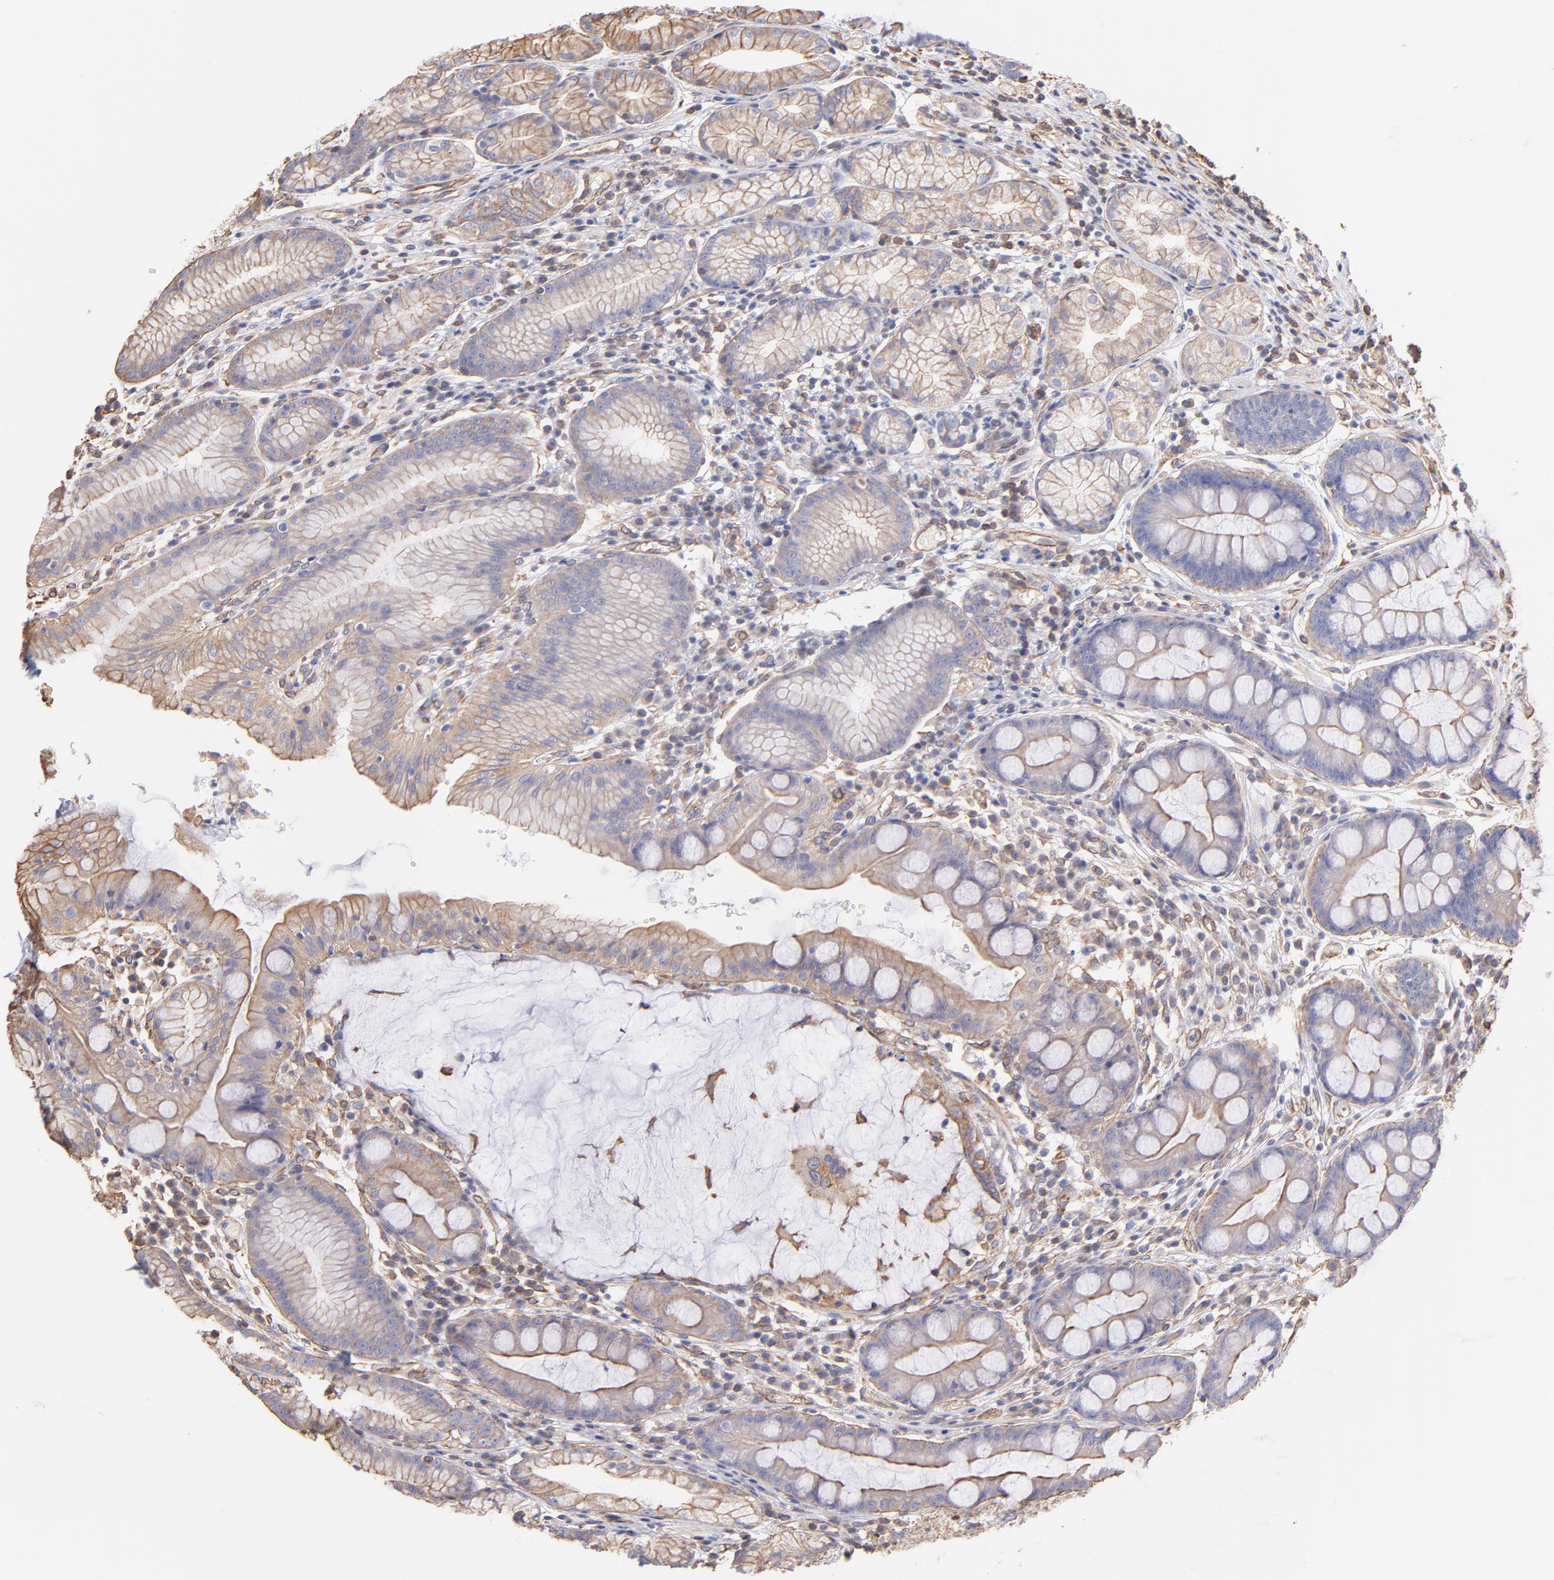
{"staining": {"intensity": "moderate", "quantity": ">75%", "location": "cytoplasmic/membranous"}, "tissue": "stomach", "cell_type": "Glandular cells", "image_type": "normal", "snomed": [{"axis": "morphology", "description": "Normal tissue, NOS"}, {"axis": "morphology", "description": "Inflammation, NOS"}, {"axis": "topography", "description": "Stomach, lower"}], "caption": "Protein analysis of normal stomach shows moderate cytoplasmic/membranous staining in about >75% of glandular cells. The staining is performed using DAB brown chromogen to label protein expression. The nuclei are counter-stained blue using hematoxylin.", "gene": "PLEC", "patient": {"sex": "male", "age": 59}}